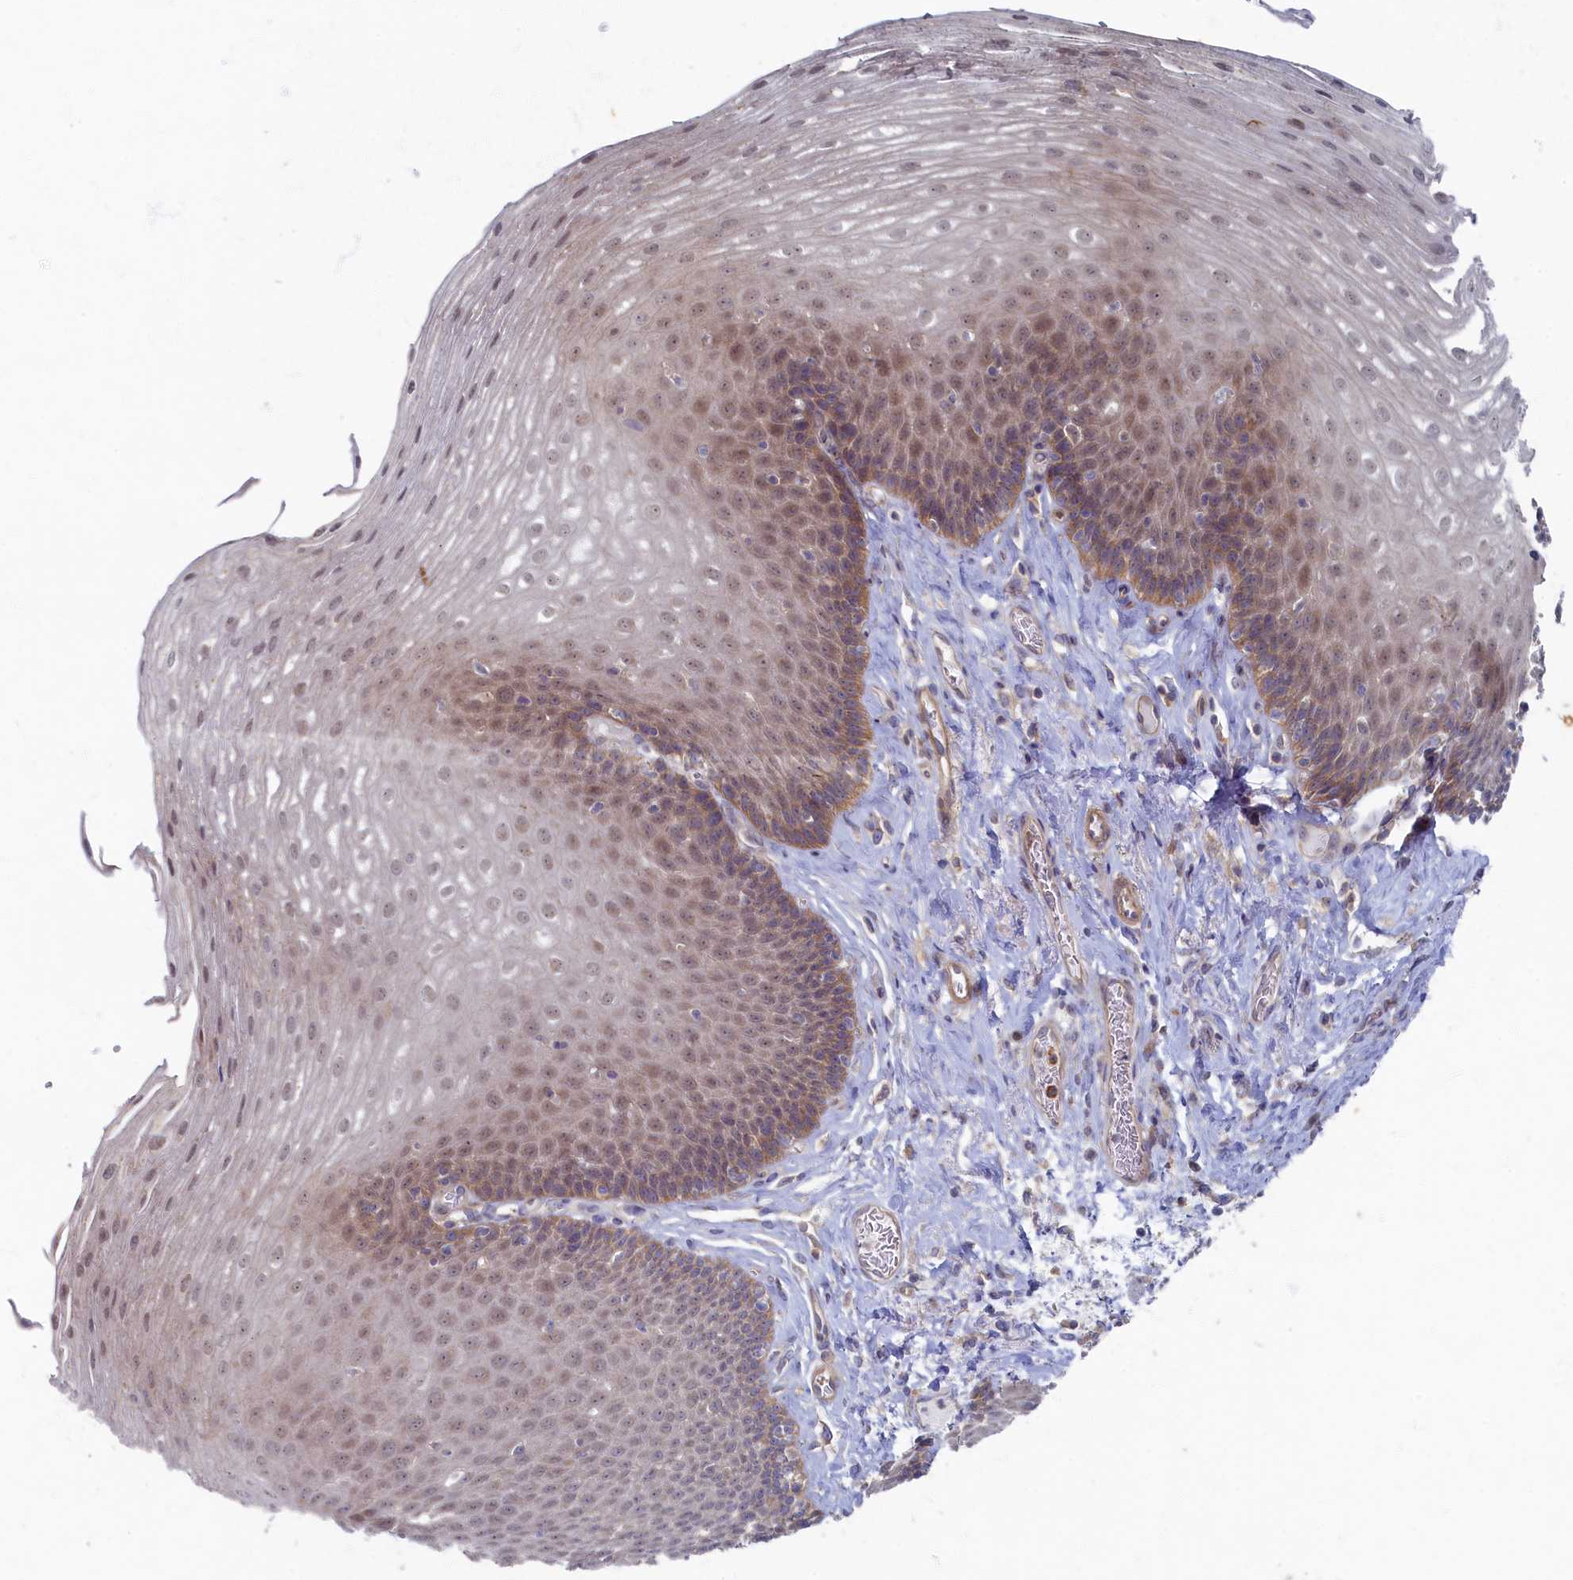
{"staining": {"intensity": "moderate", "quantity": "25%-75%", "location": "cytoplasmic/membranous,nuclear"}, "tissue": "esophagus", "cell_type": "Squamous epithelial cells", "image_type": "normal", "snomed": [{"axis": "morphology", "description": "Normal tissue, NOS"}, {"axis": "topography", "description": "Esophagus"}], "caption": "Protein expression analysis of normal human esophagus reveals moderate cytoplasmic/membranous,nuclear expression in about 25%-75% of squamous epithelial cells. (IHC, brightfield microscopy, high magnification).", "gene": "WDR59", "patient": {"sex": "female", "age": 66}}